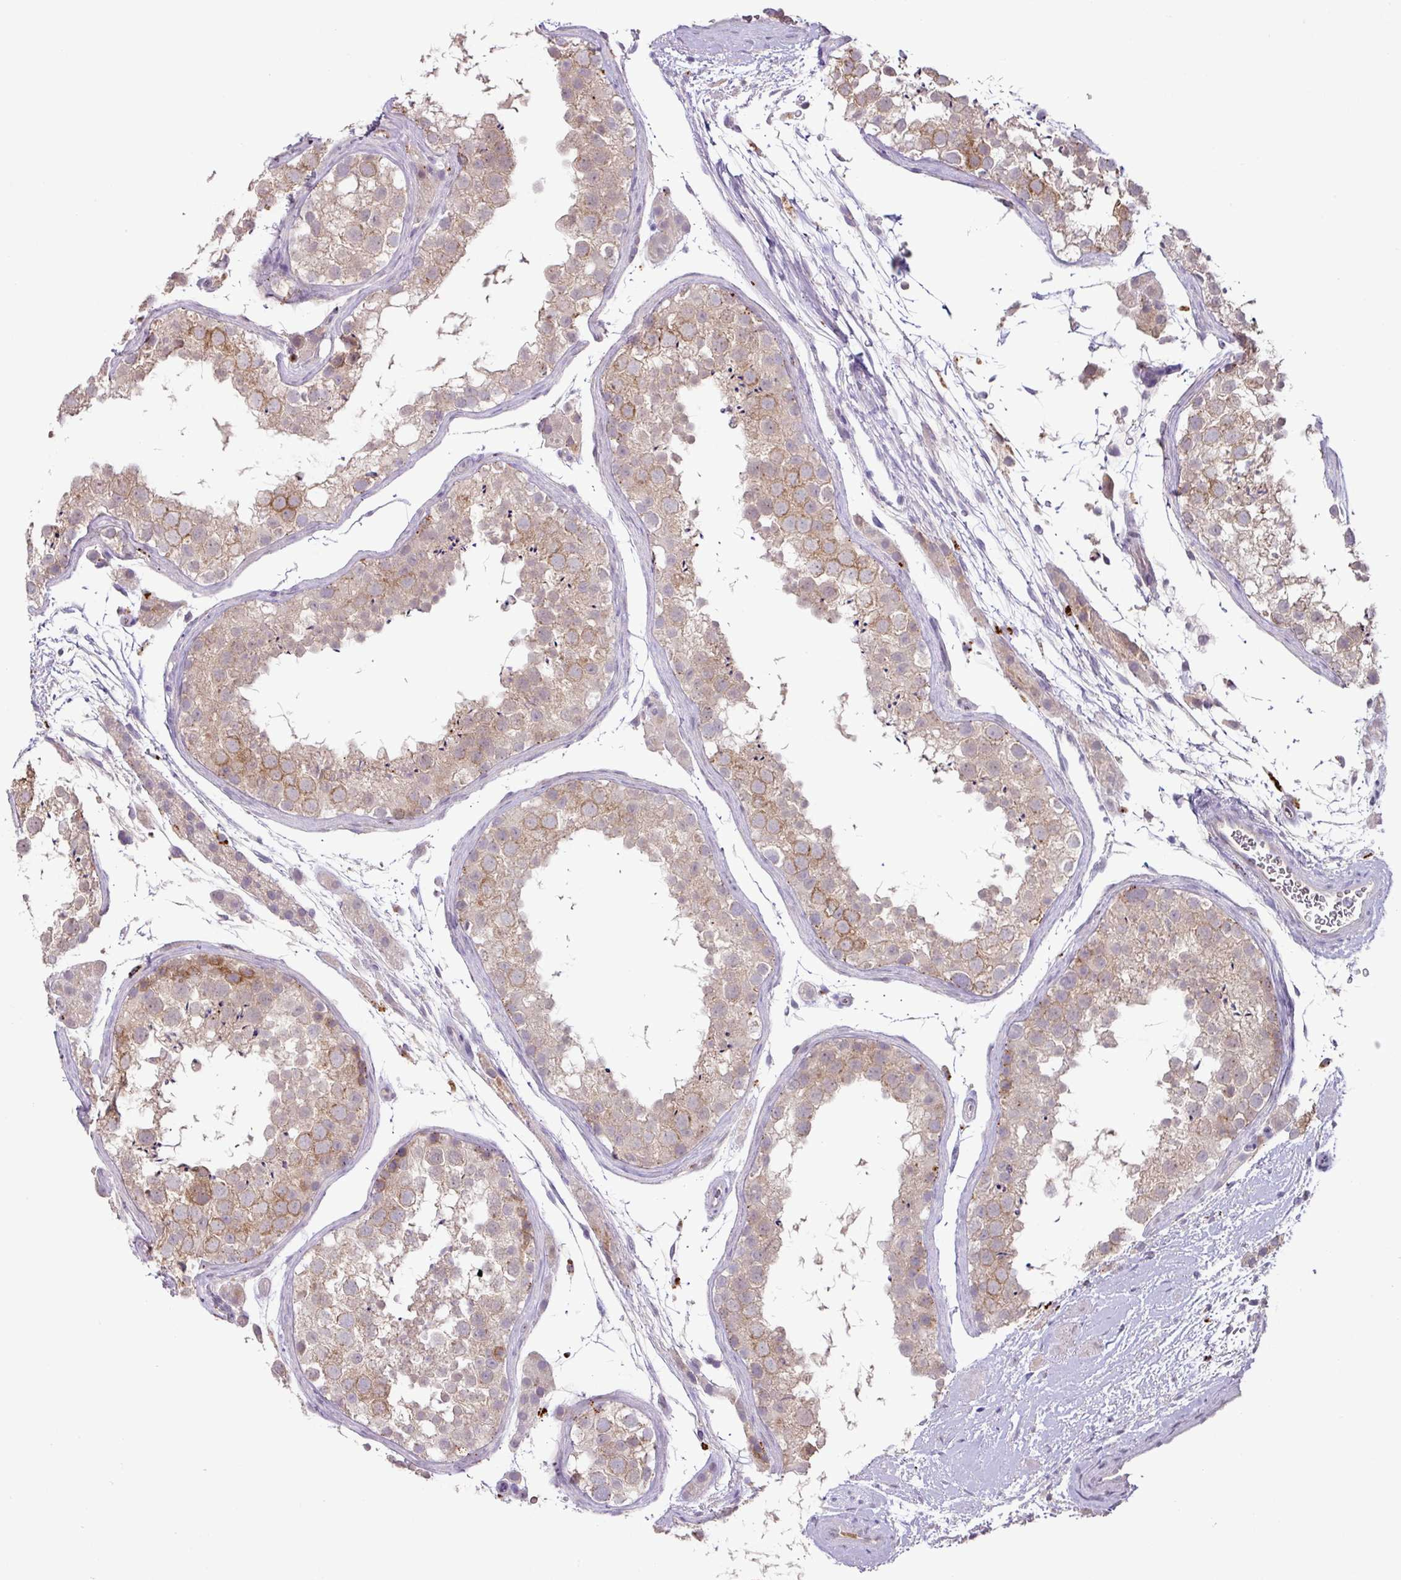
{"staining": {"intensity": "moderate", "quantity": "25%-75%", "location": "cytoplasmic/membranous"}, "tissue": "testis", "cell_type": "Cells in seminiferous ducts", "image_type": "normal", "snomed": [{"axis": "morphology", "description": "Normal tissue, NOS"}, {"axis": "topography", "description": "Testis"}], "caption": "This micrograph demonstrates immunohistochemistry (IHC) staining of normal testis, with medium moderate cytoplasmic/membranous expression in approximately 25%-75% of cells in seminiferous ducts.", "gene": "PLEKHH3", "patient": {"sex": "male", "age": 41}}